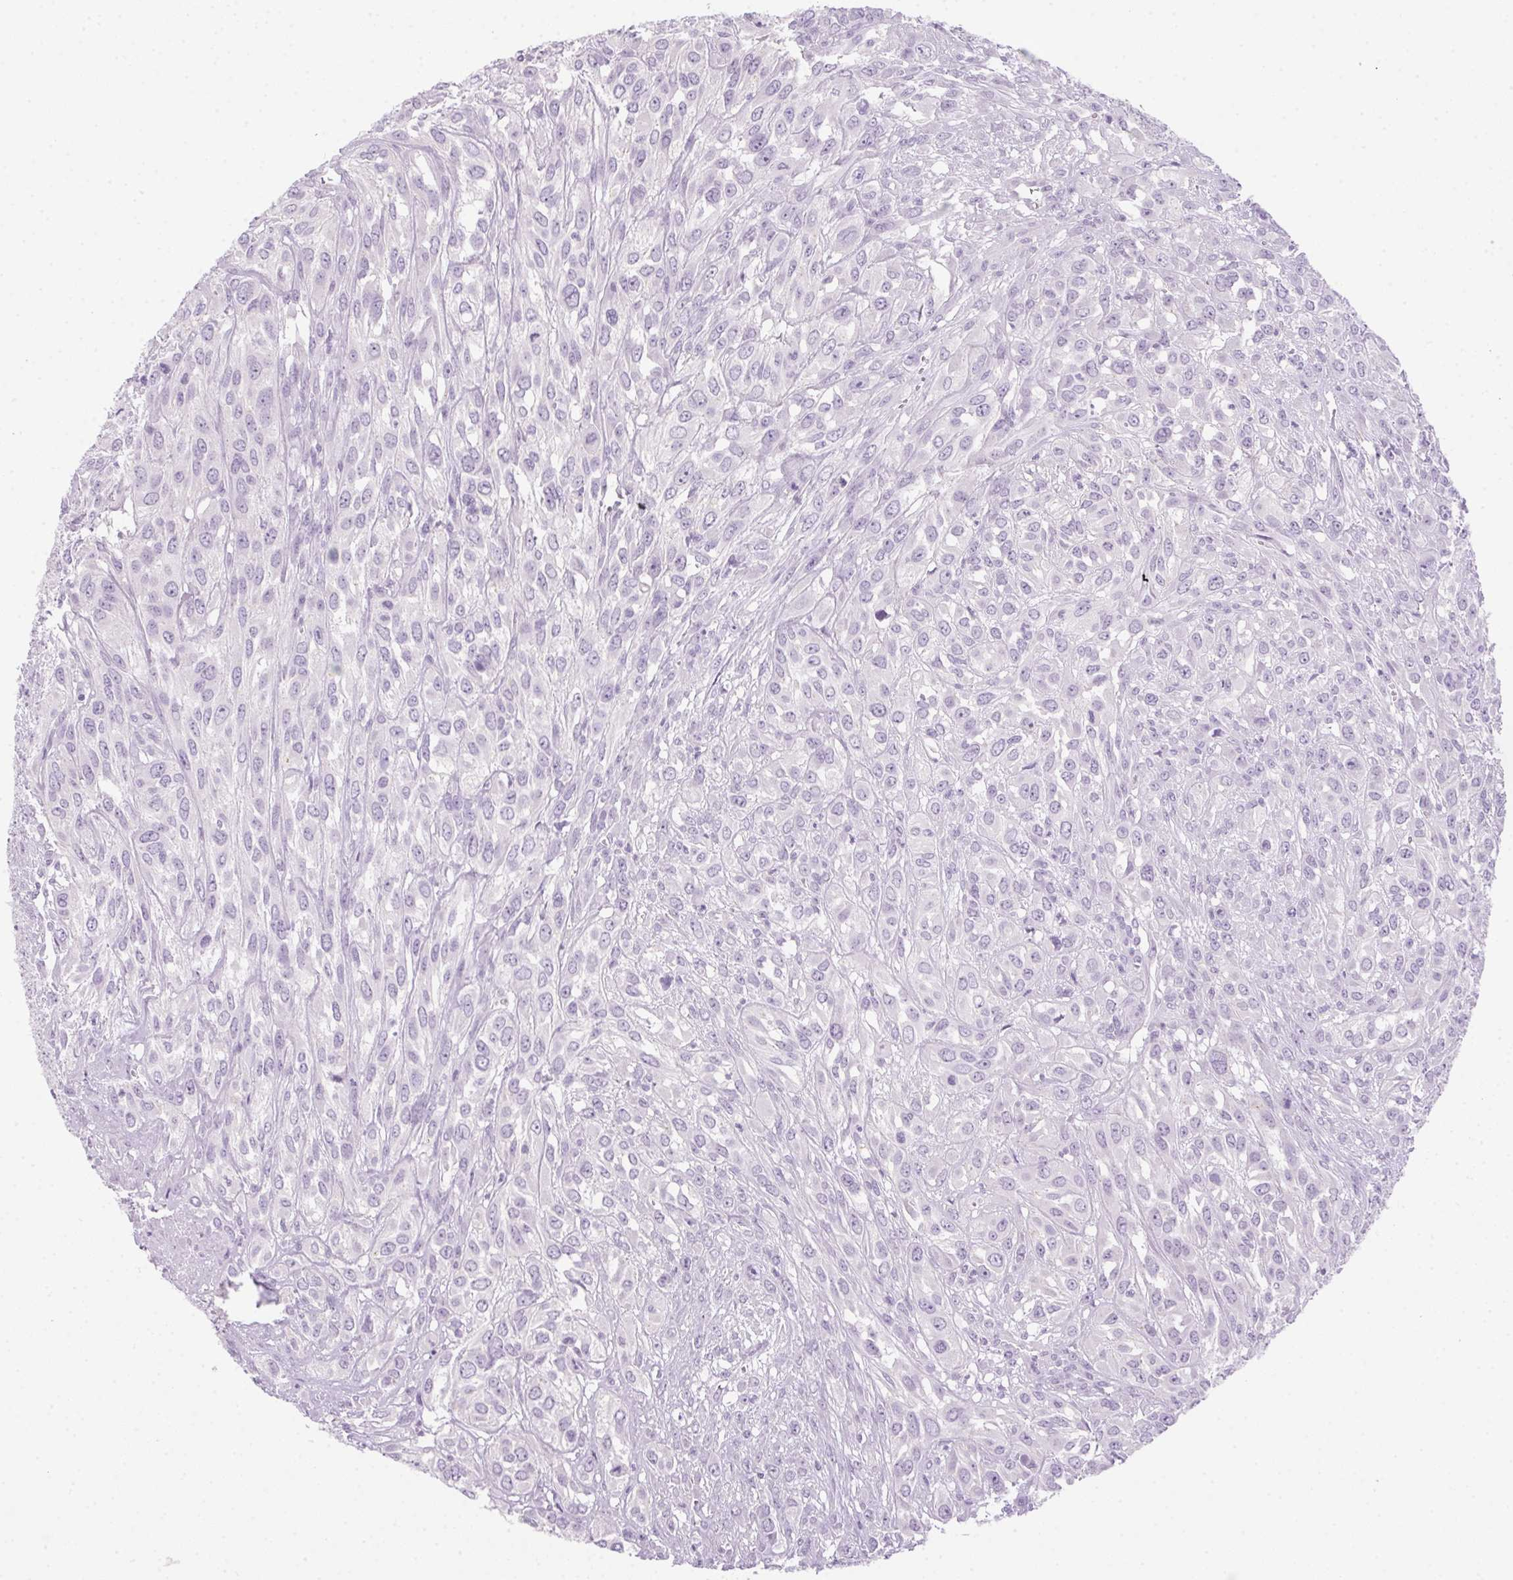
{"staining": {"intensity": "negative", "quantity": "none", "location": "none"}, "tissue": "urothelial cancer", "cell_type": "Tumor cells", "image_type": "cancer", "snomed": [{"axis": "morphology", "description": "Urothelial carcinoma, High grade"}, {"axis": "topography", "description": "Urinary bladder"}], "caption": "DAB immunohistochemical staining of high-grade urothelial carcinoma displays no significant staining in tumor cells.", "gene": "POPDC2", "patient": {"sex": "male", "age": 67}}